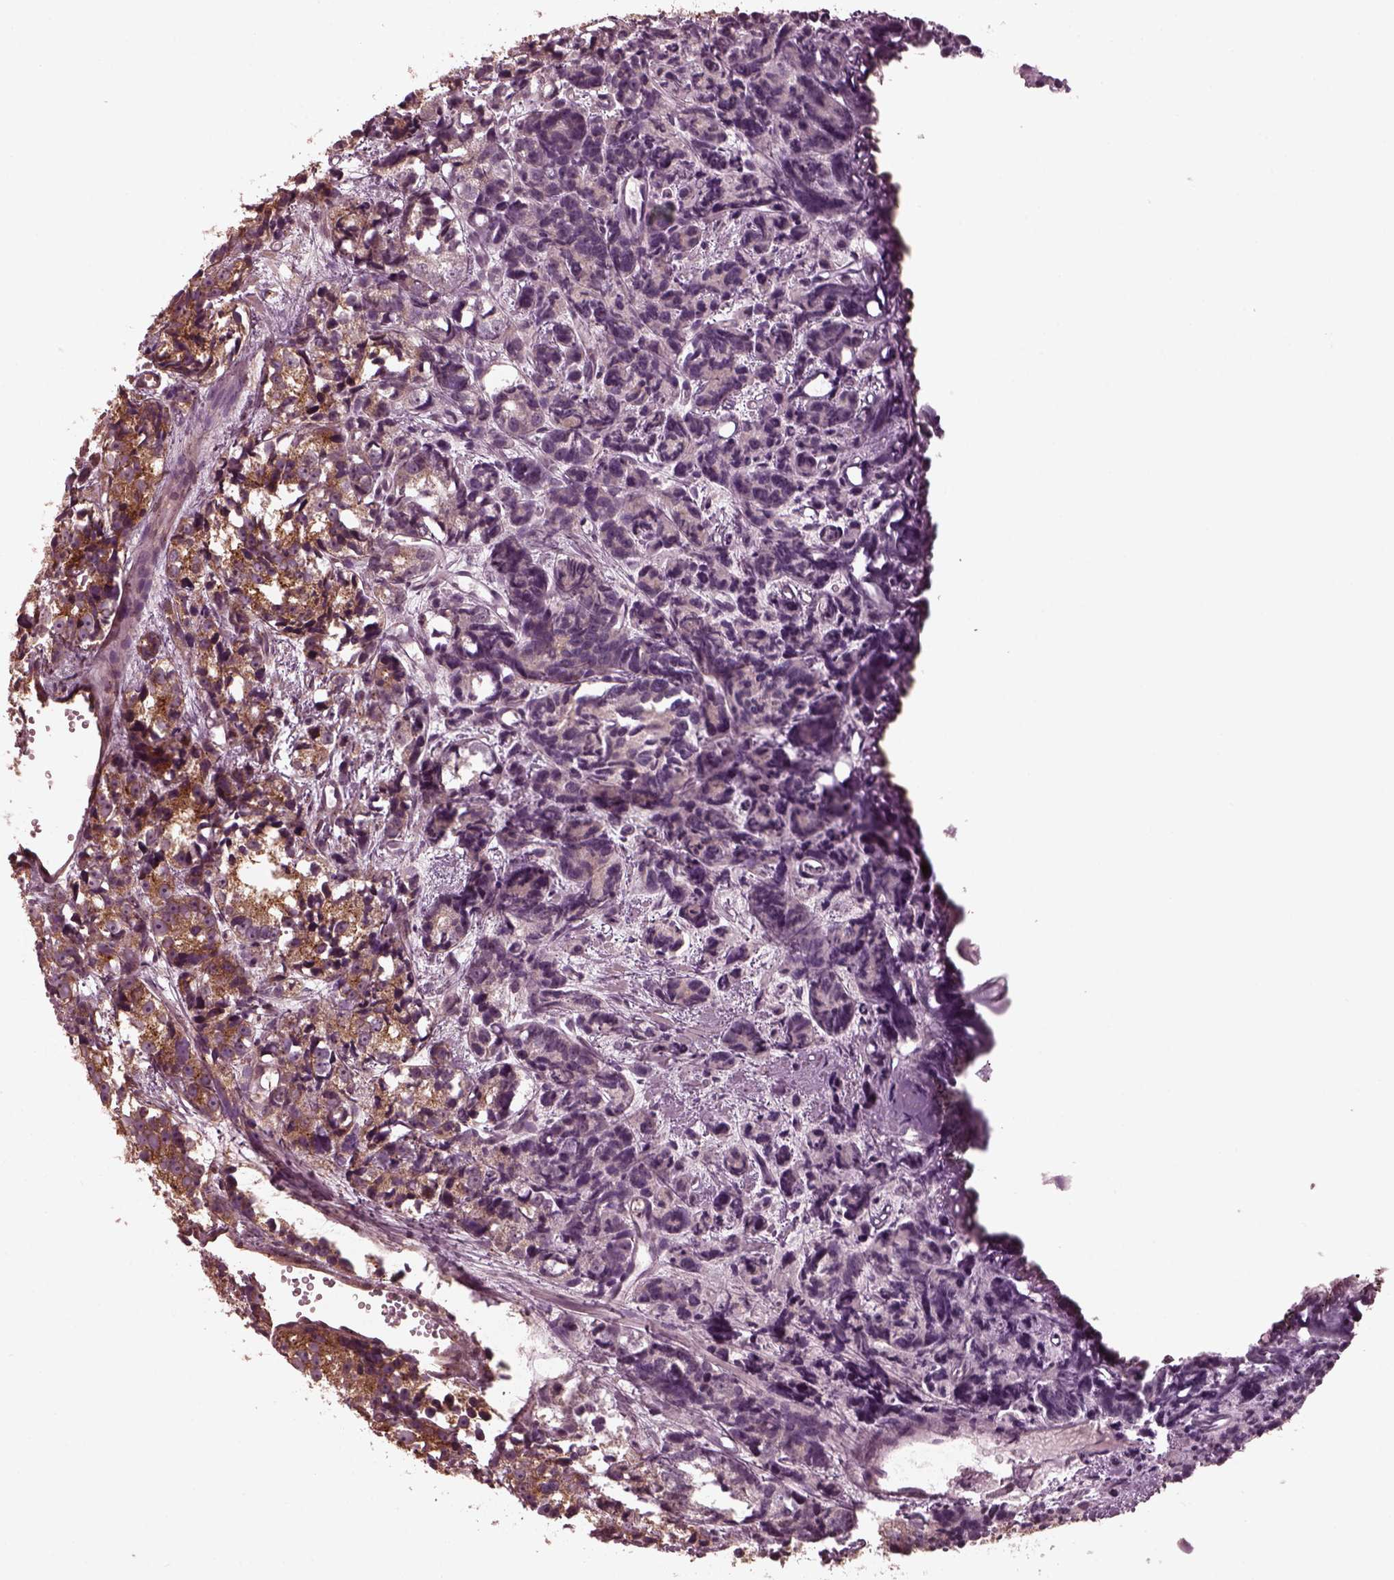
{"staining": {"intensity": "moderate", "quantity": "25%-75%", "location": "cytoplasmic/membranous"}, "tissue": "prostate cancer", "cell_type": "Tumor cells", "image_type": "cancer", "snomed": [{"axis": "morphology", "description": "Adenocarcinoma, High grade"}, {"axis": "topography", "description": "Prostate"}], "caption": "Human prostate high-grade adenocarcinoma stained with a brown dye reveals moderate cytoplasmic/membranous positive positivity in approximately 25%-75% of tumor cells.", "gene": "TUBG1", "patient": {"sex": "male", "age": 77}}